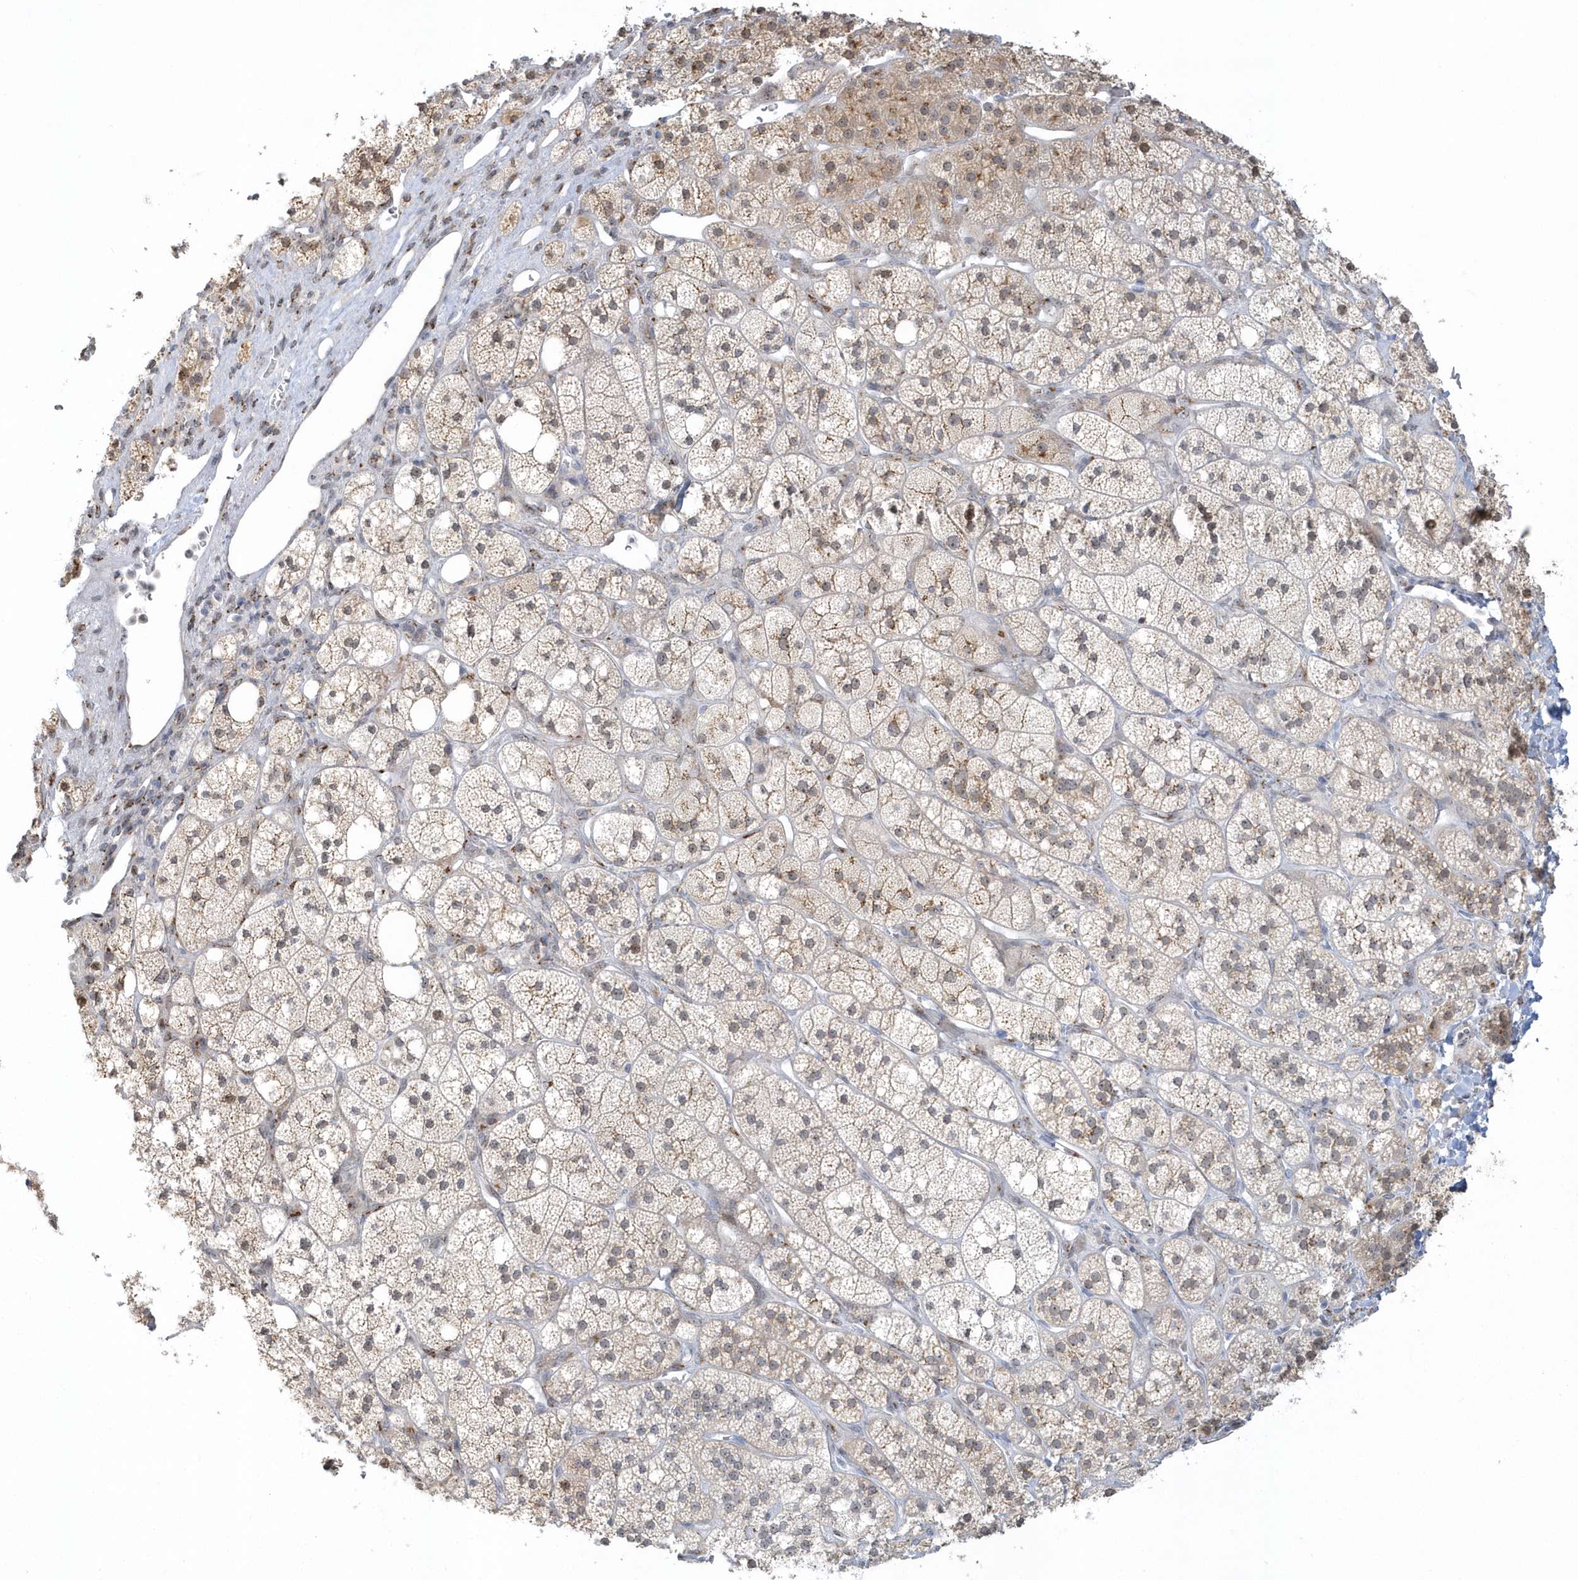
{"staining": {"intensity": "moderate", "quantity": "25%-75%", "location": "cytoplasmic/membranous,nuclear"}, "tissue": "adrenal gland", "cell_type": "Glandular cells", "image_type": "normal", "snomed": [{"axis": "morphology", "description": "Normal tissue, NOS"}, {"axis": "topography", "description": "Adrenal gland"}], "caption": "Protein expression analysis of normal adrenal gland exhibits moderate cytoplasmic/membranous,nuclear positivity in approximately 25%-75% of glandular cells.", "gene": "DHFR", "patient": {"sex": "male", "age": 61}}